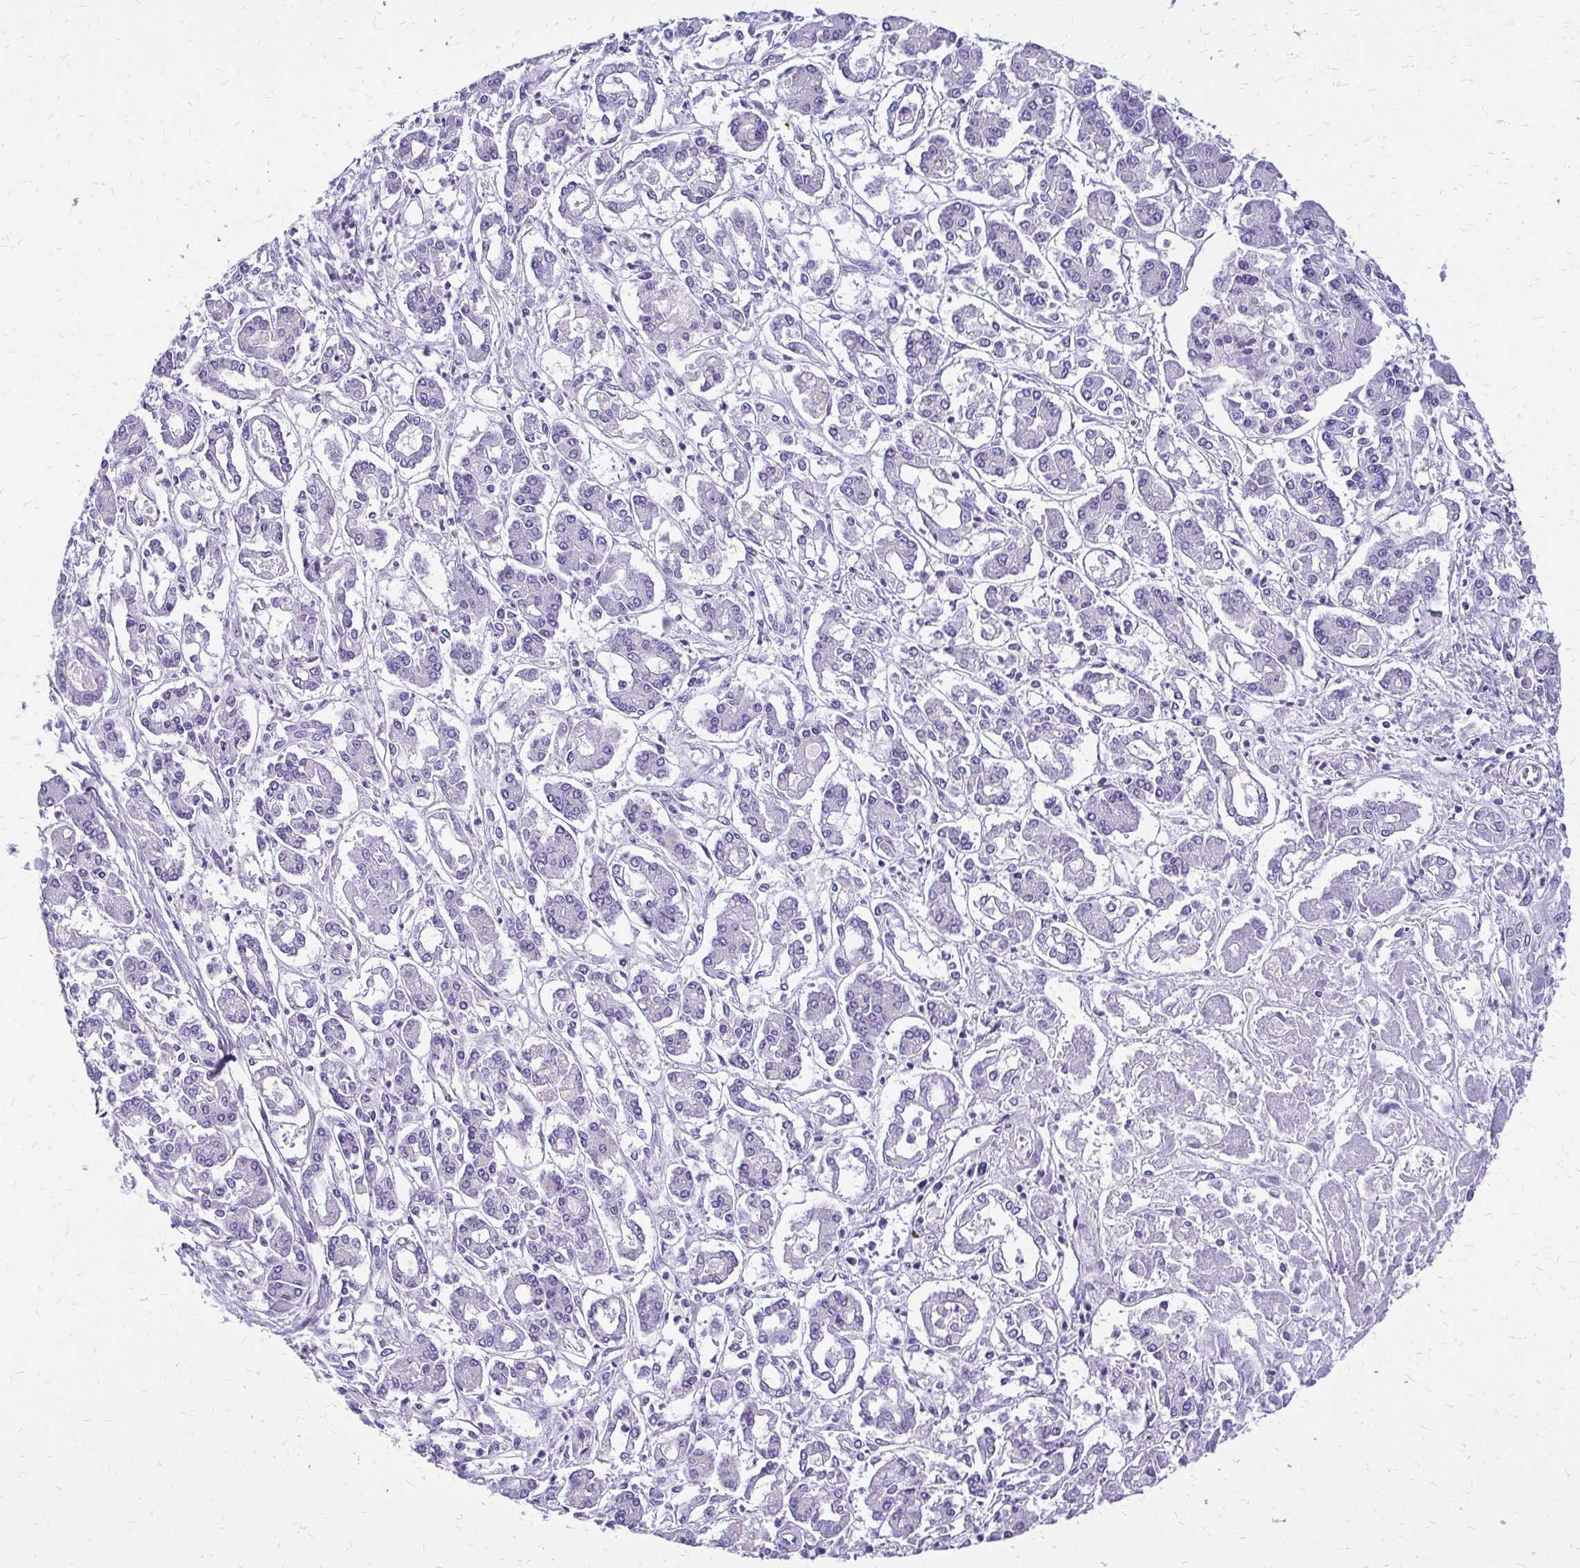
{"staining": {"intensity": "negative", "quantity": "none", "location": "none"}, "tissue": "pancreatic cancer", "cell_type": "Tumor cells", "image_type": "cancer", "snomed": [{"axis": "morphology", "description": "Adenocarcinoma, NOS"}, {"axis": "topography", "description": "Pancreas"}], "caption": "The immunohistochemistry (IHC) histopathology image has no significant expression in tumor cells of pancreatic adenocarcinoma tissue. The staining is performed using DAB (3,3'-diaminobenzidine) brown chromogen with nuclei counter-stained in using hematoxylin.", "gene": "SLC32A1", "patient": {"sex": "male", "age": 85}}